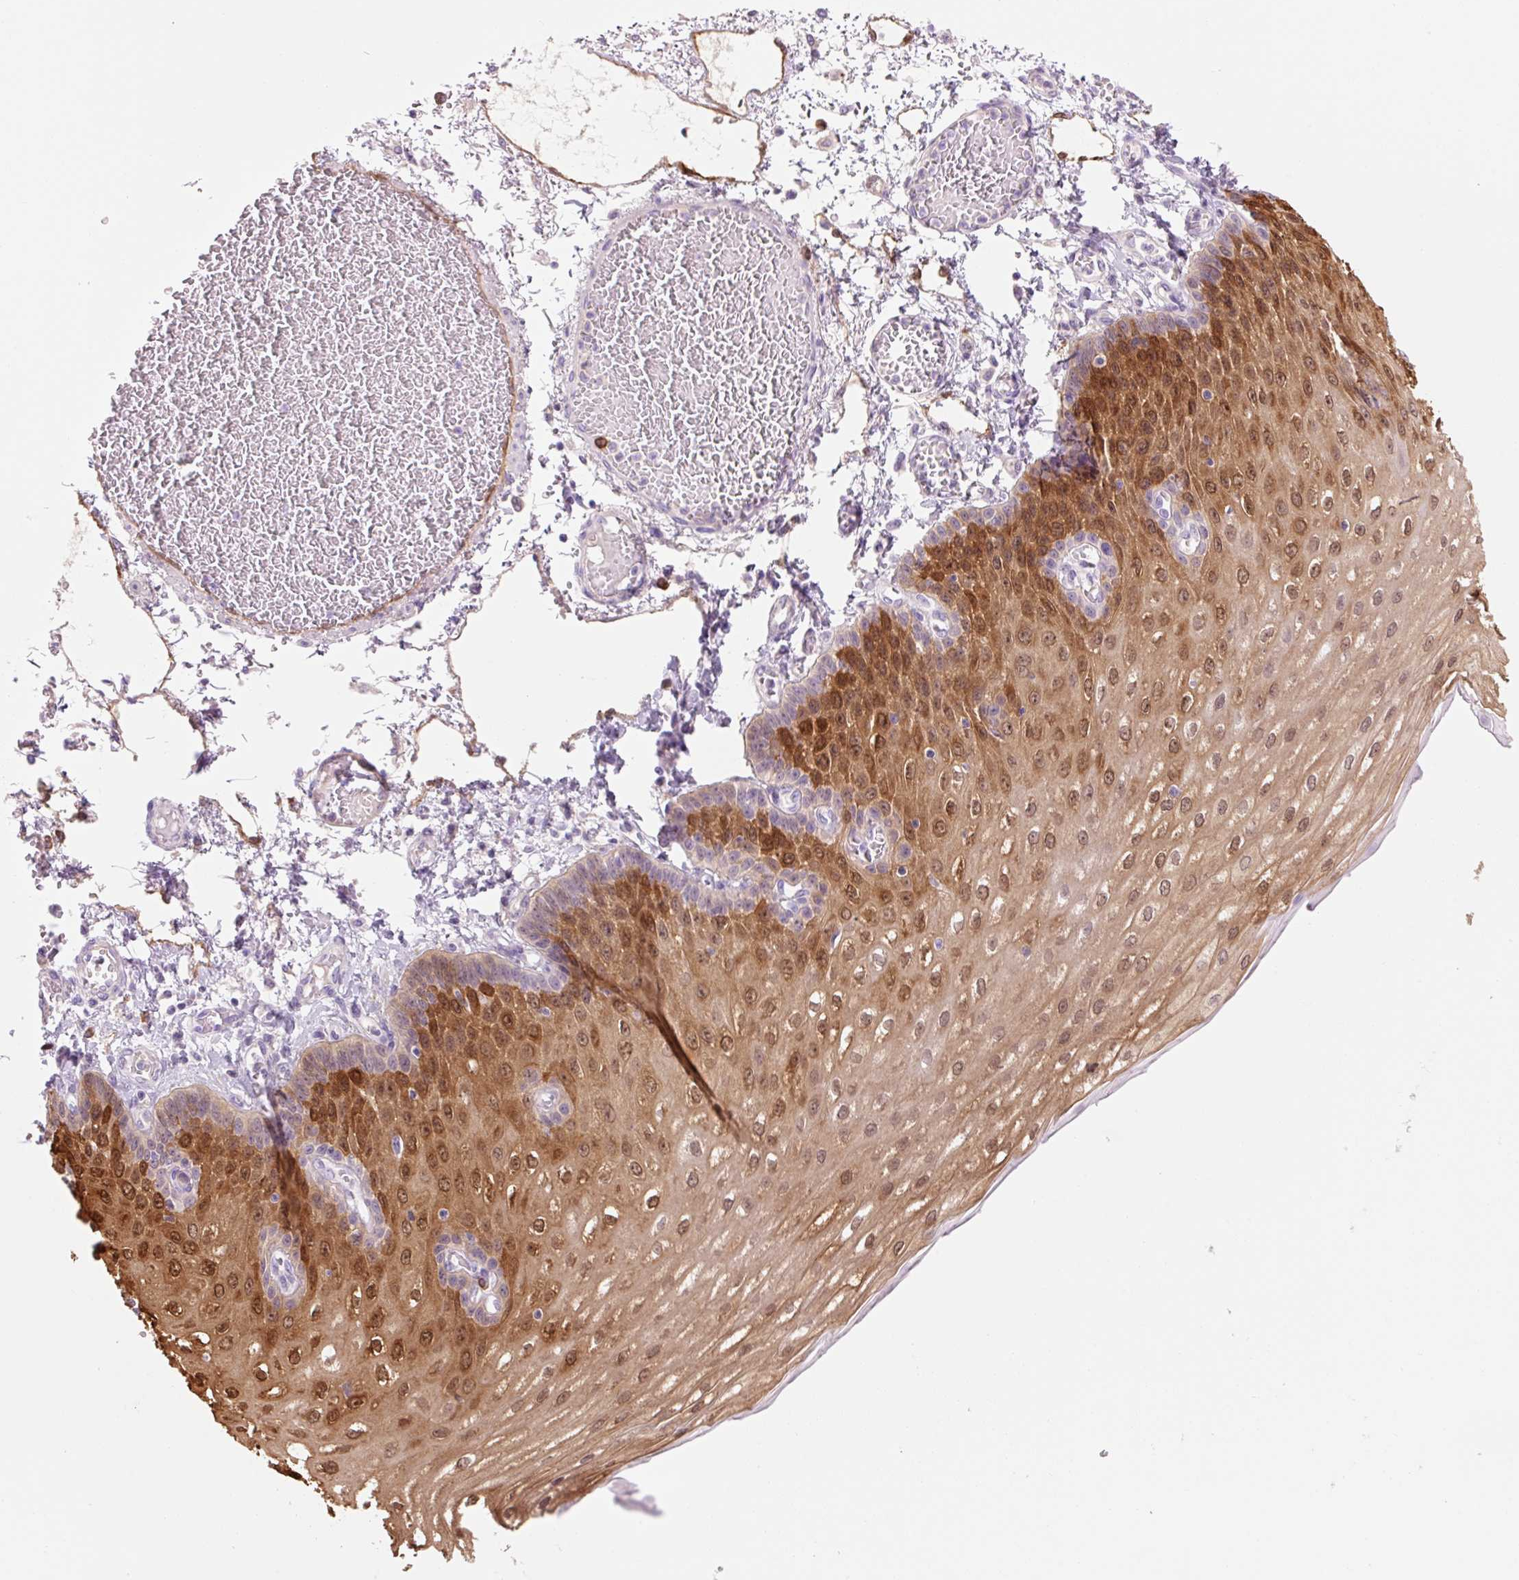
{"staining": {"intensity": "strong", "quantity": "25%-75%", "location": "cytoplasmic/membranous,nuclear"}, "tissue": "esophagus", "cell_type": "Squamous epithelial cells", "image_type": "normal", "snomed": [{"axis": "morphology", "description": "Normal tissue, NOS"}, {"axis": "morphology", "description": "Adenocarcinoma, NOS"}, {"axis": "topography", "description": "Esophagus"}], "caption": "Squamous epithelial cells reveal high levels of strong cytoplasmic/membranous,nuclear positivity in approximately 25%-75% of cells in benign human esophagus.", "gene": "FABP5", "patient": {"sex": "male", "age": 81}}